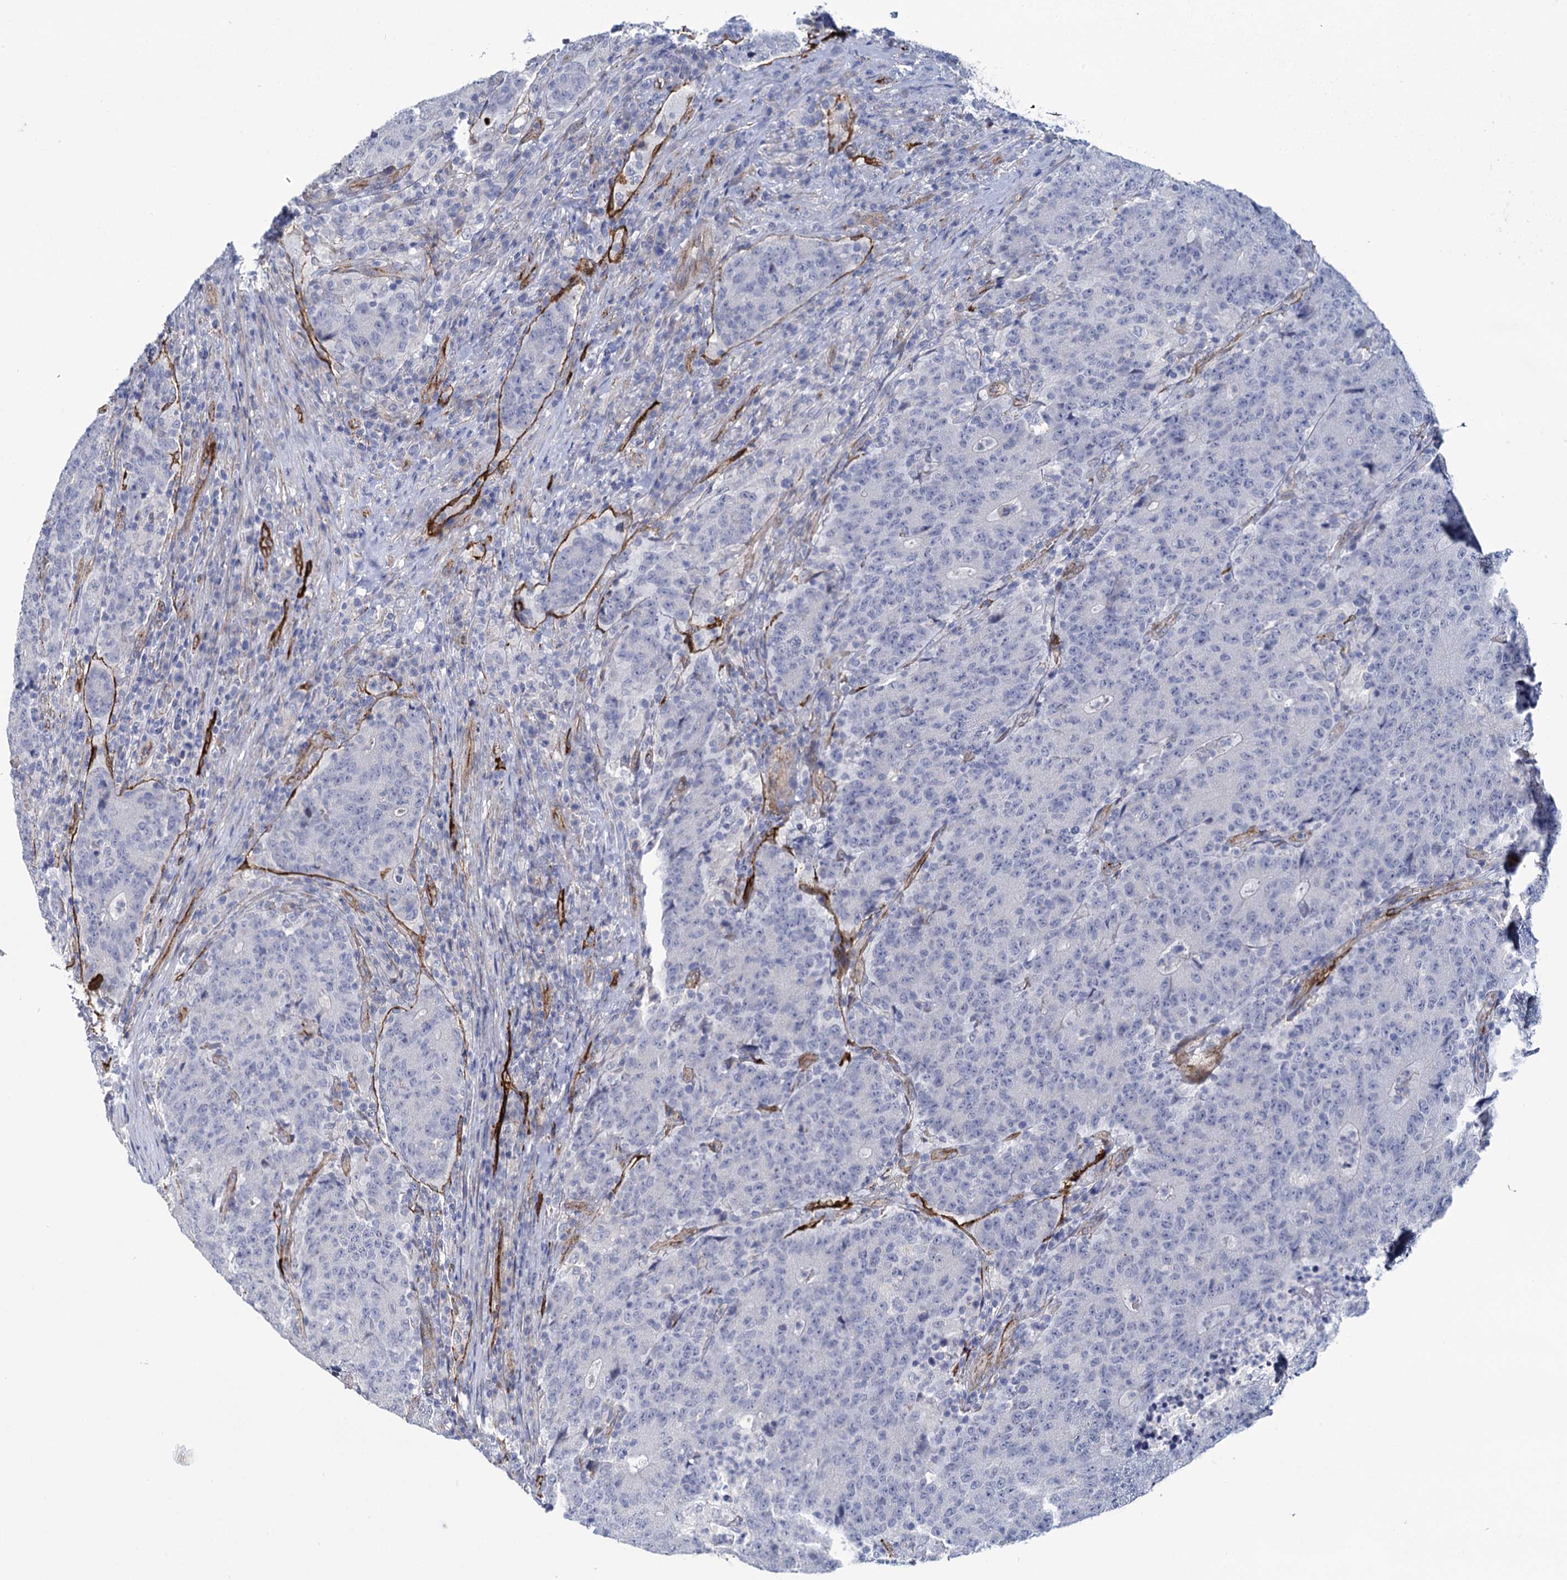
{"staining": {"intensity": "negative", "quantity": "none", "location": "none"}, "tissue": "colorectal cancer", "cell_type": "Tumor cells", "image_type": "cancer", "snomed": [{"axis": "morphology", "description": "Adenocarcinoma, NOS"}, {"axis": "topography", "description": "Colon"}], "caption": "Adenocarcinoma (colorectal) stained for a protein using IHC shows no positivity tumor cells.", "gene": "SNCG", "patient": {"sex": "female", "age": 75}}